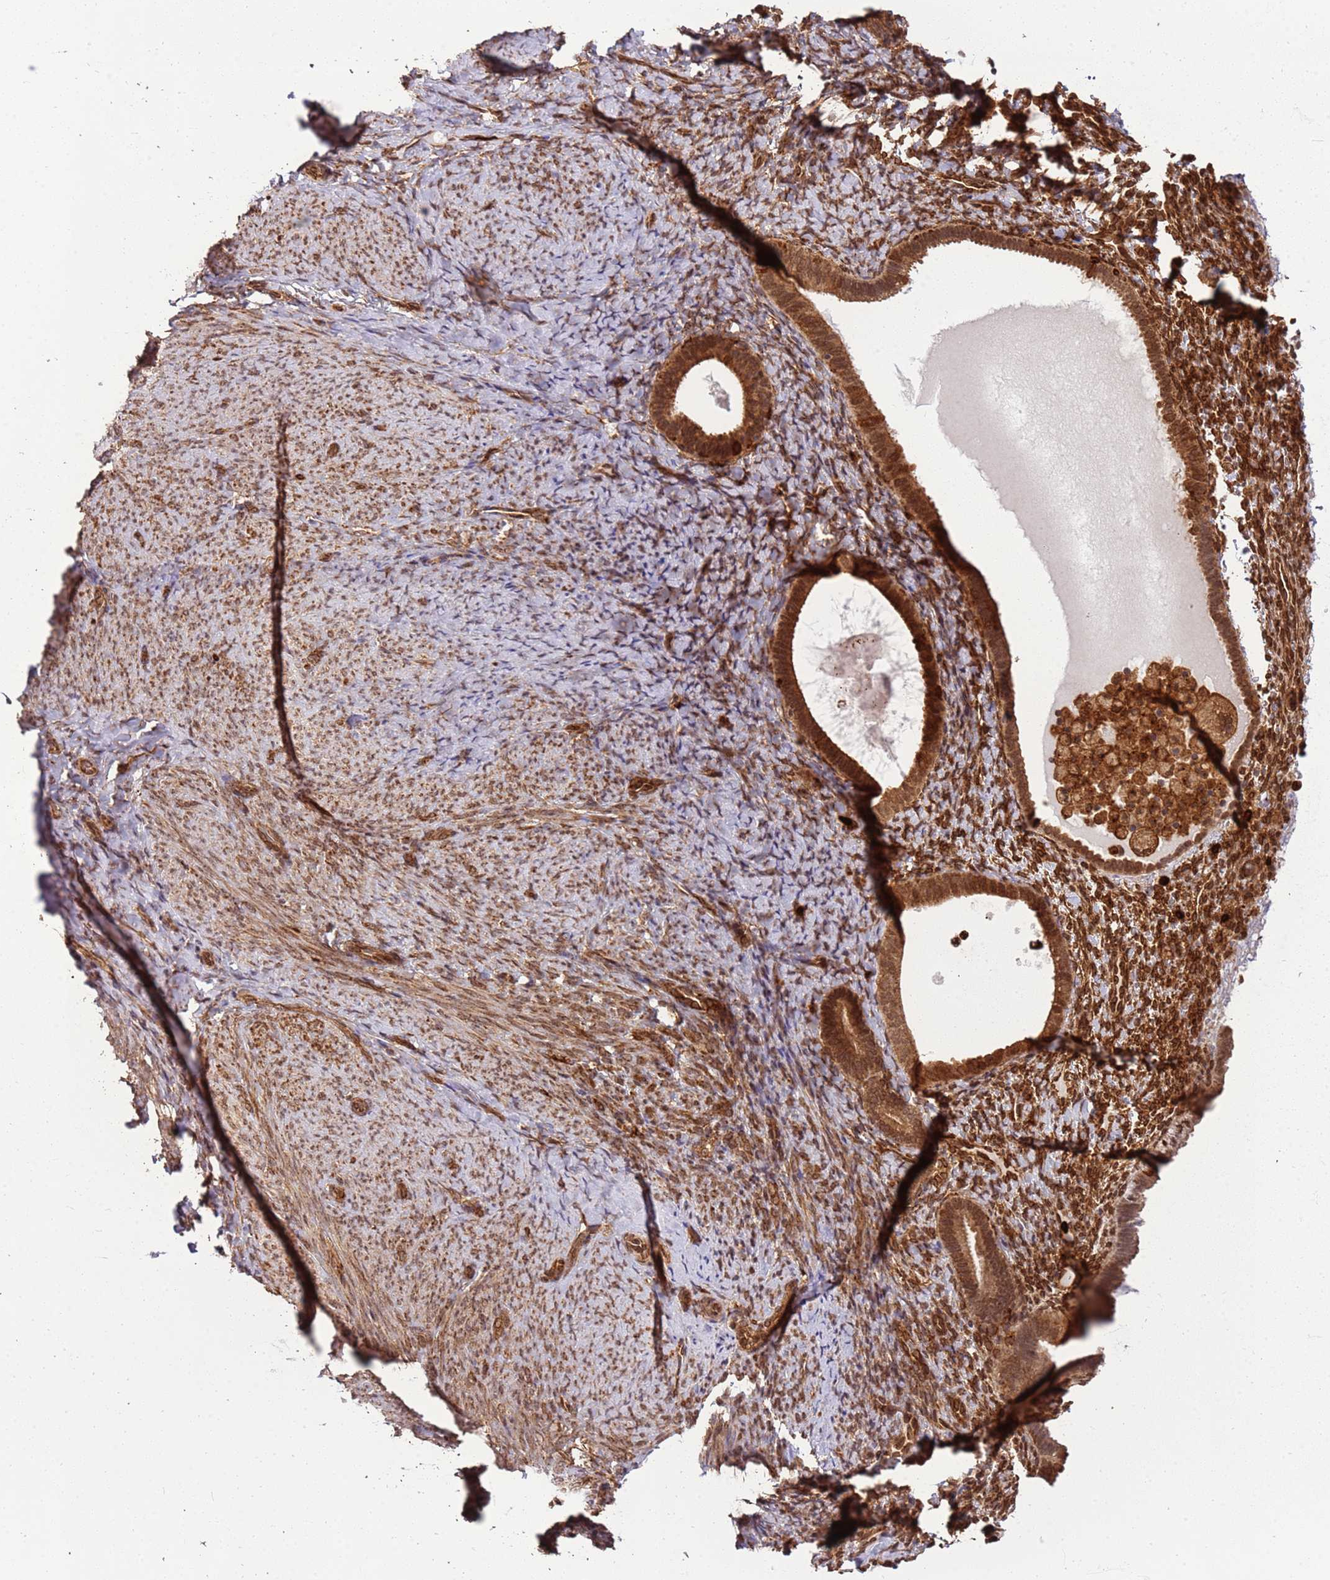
{"staining": {"intensity": "strong", "quantity": ">75%", "location": "cytoplasmic/membranous,nuclear"}, "tissue": "endometrium", "cell_type": "Cells in endometrial stroma", "image_type": "normal", "snomed": [{"axis": "morphology", "description": "Normal tissue, NOS"}, {"axis": "topography", "description": "Endometrium"}], "caption": "Strong cytoplasmic/membranous,nuclear expression for a protein is seen in approximately >75% of cells in endometrial stroma of benign endometrium using immunohistochemistry (IHC).", "gene": "CEP170", "patient": {"sex": "female", "age": 65}}